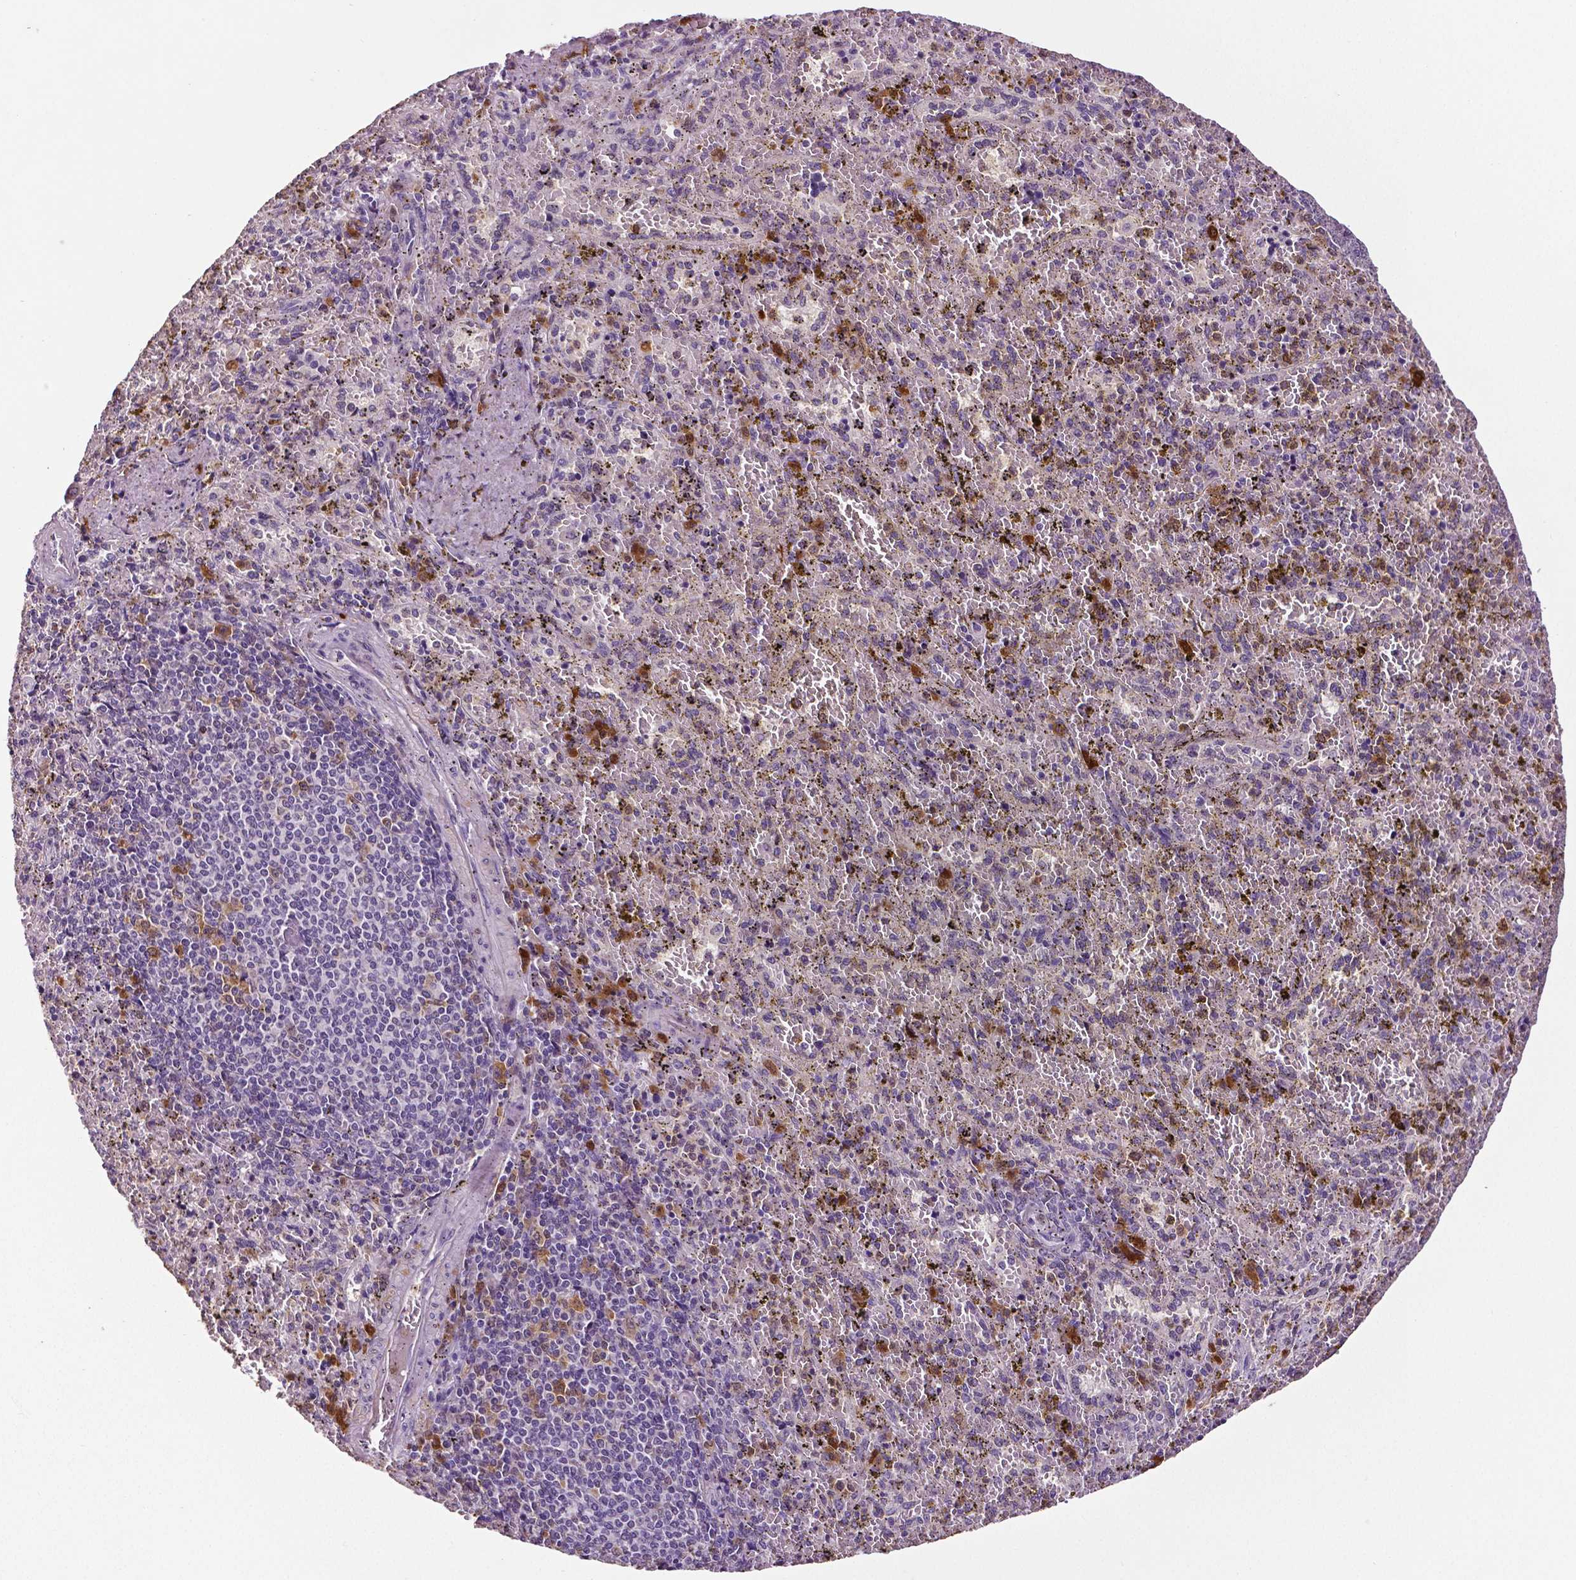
{"staining": {"intensity": "strong", "quantity": "<25%", "location": "cytoplasmic/membranous"}, "tissue": "spleen", "cell_type": "Cells in red pulp", "image_type": "normal", "snomed": [{"axis": "morphology", "description": "Normal tissue, NOS"}, {"axis": "topography", "description": "Spleen"}], "caption": "Protein staining demonstrates strong cytoplasmic/membranous expression in approximately <25% of cells in red pulp in unremarkable spleen.", "gene": "PHGDH", "patient": {"sex": "female", "age": 50}}